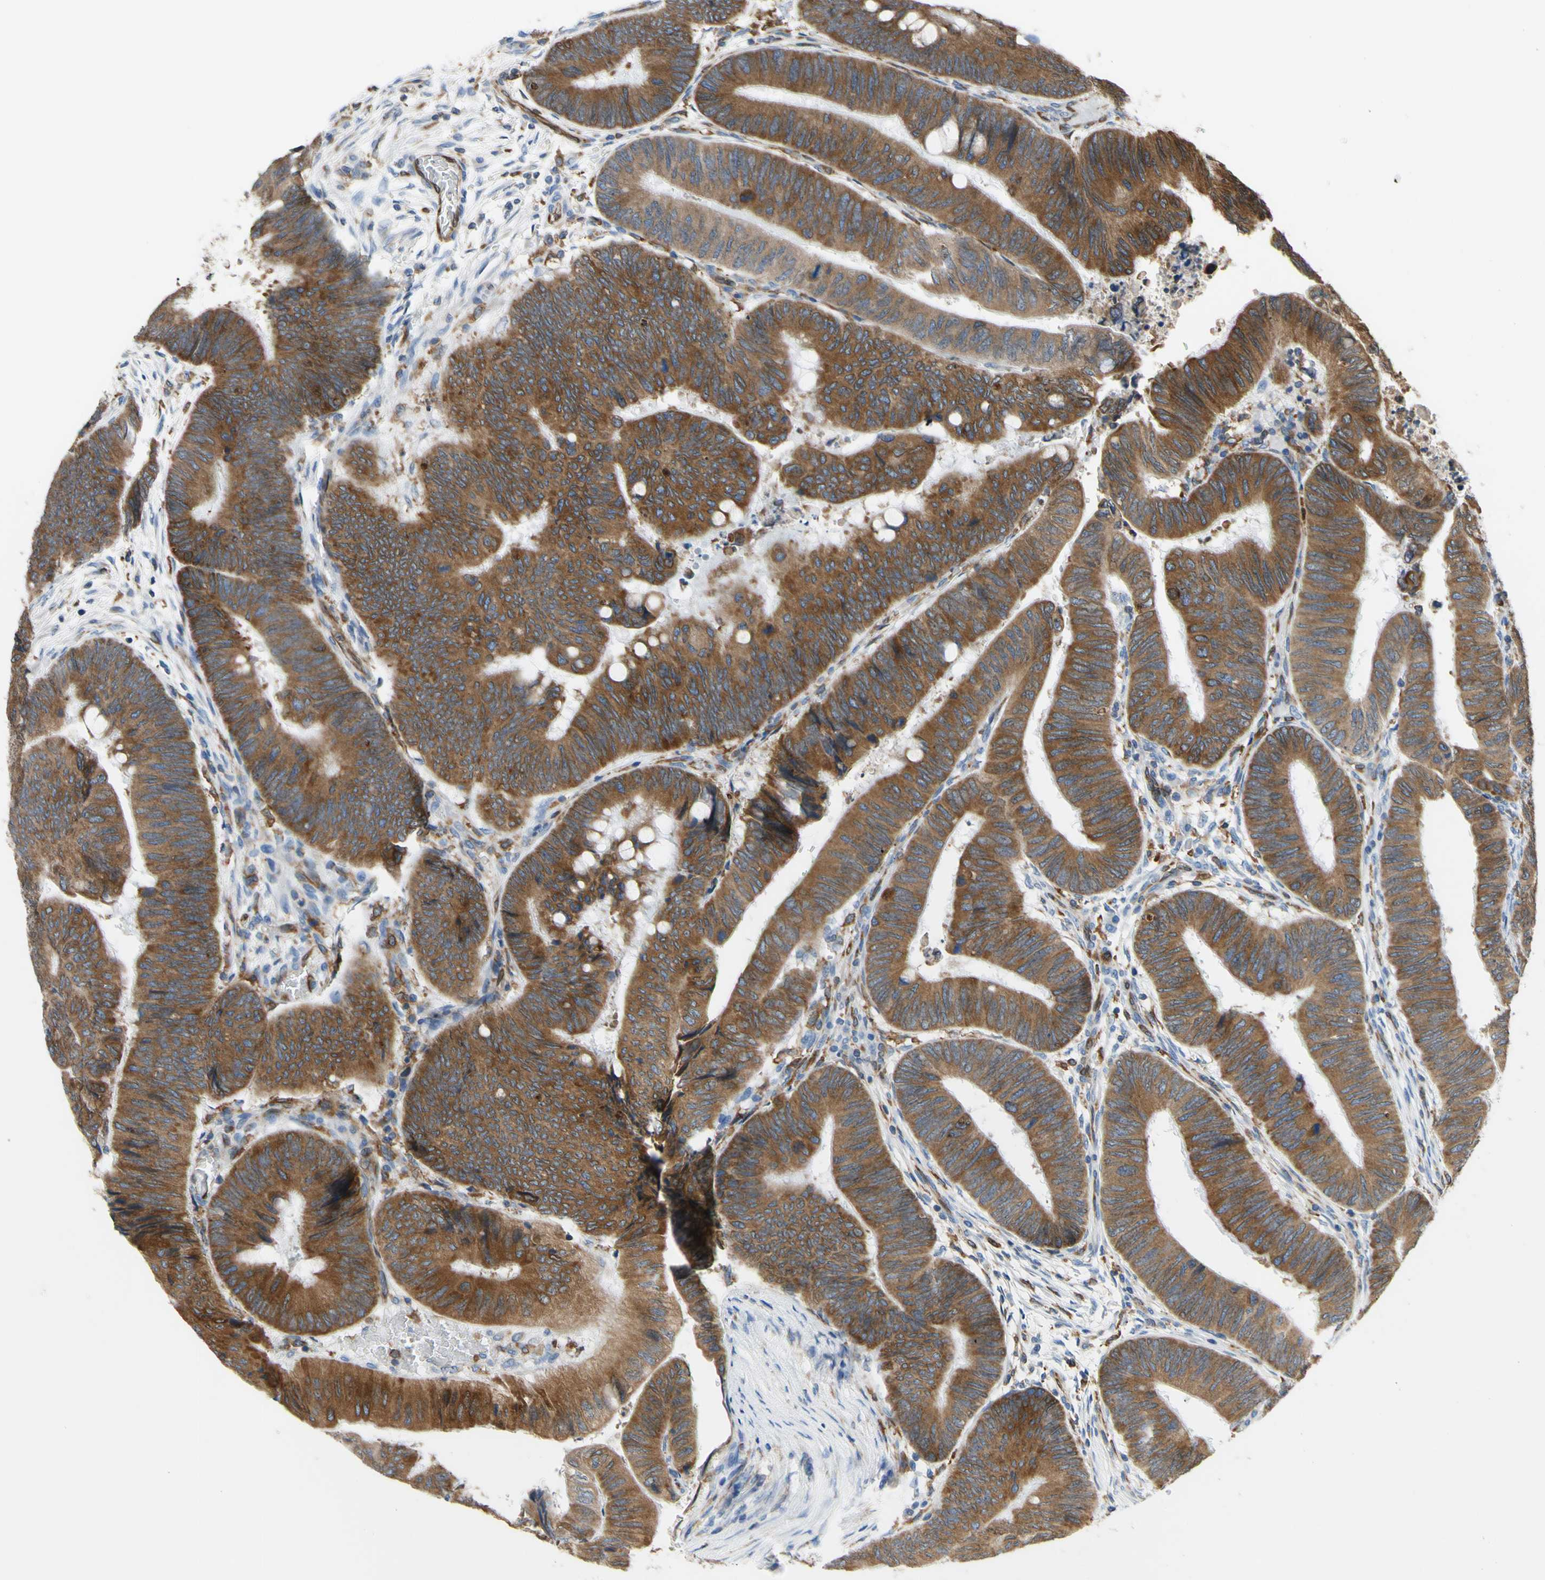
{"staining": {"intensity": "strong", "quantity": ">75%", "location": "cytoplasmic/membranous"}, "tissue": "colorectal cancer", "cell_type": "Tumor cells", "image_type": "cancer", "snomed": [{"axis": "morphology", "description": "Normal tissue, NOS"}, {"axis": "morphology", "description": "Adenocarcinoma, NOS"}, {"axis": "topography", "description": "Rectum"}, {"axis": "topography", "description": "Peripheral nerve tissue"}], "caption": "DAB (3,3'-diaminobenzidine) immunohistochemical staining of colorectal cancer displays strong cytoplasmic/membranous protein staining in about >75% of tumor cells. The protein of interest is shown in brown color, while the nuclei are stained blue.", "gene": "MGST2", "patient": {"sex": "male", "age": 92}}